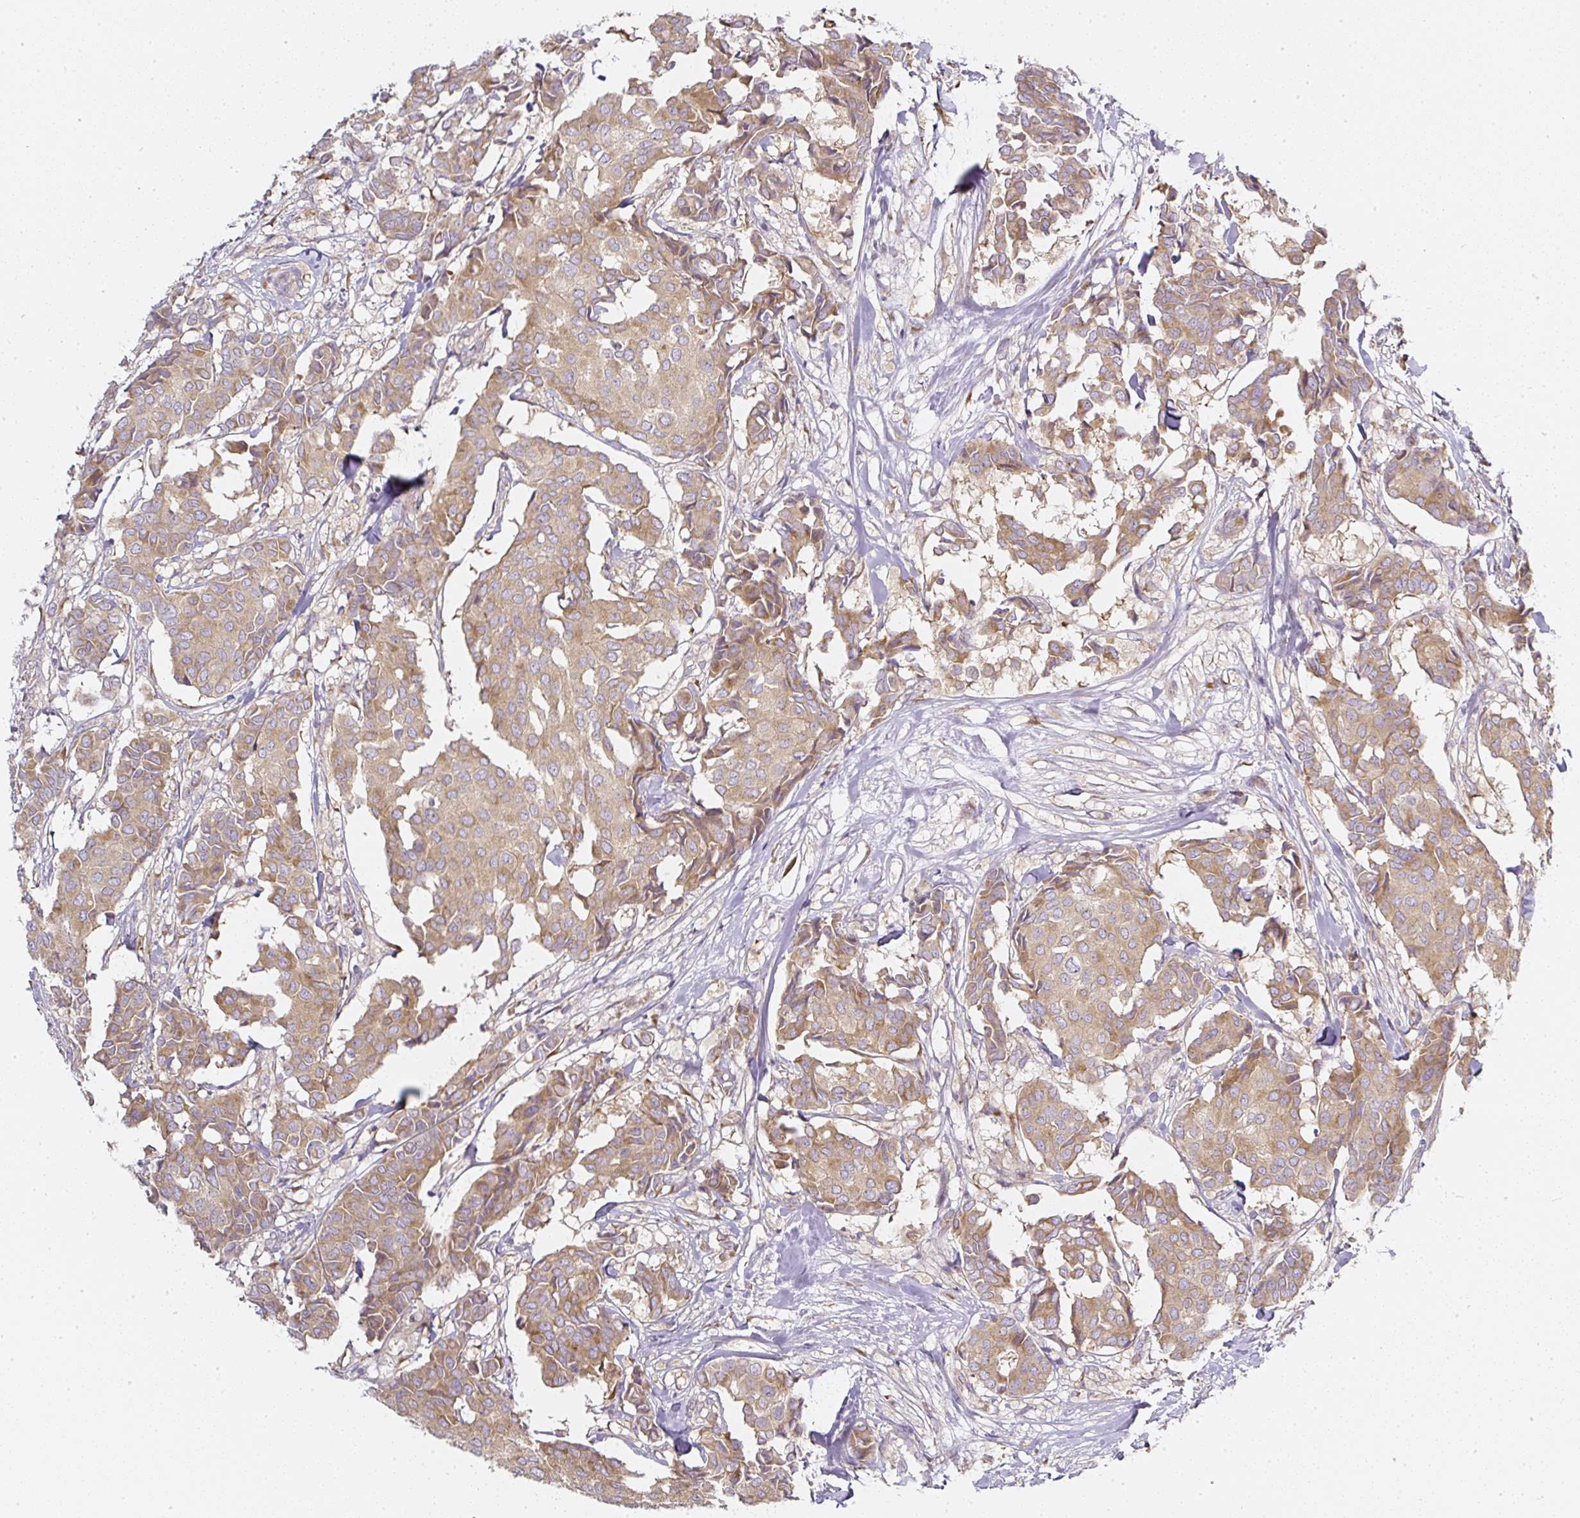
{"staining": {"intensity": "moderate", "quantity": ">75%", "location": "cytoplasmic/membranous"}, "tissue": "breast cancer", "cell_type": "Tumor cells", "image_type": "cancer", "snomed": [{"axis": "morphology", "description": "Duct carcinoma"}, {"axis": "topography", "description": "Breast"}], "caption": "Immunohistochemistry (IHC) (DAB) staining of human breast cancer (infiltrating ductal carcinoma) exhibits moderate cytoplasmic/membranous protein expression in approximately >75% of tumor cells.", "gene": "MLX", "patient": {"sex": "female", "age": 75}}